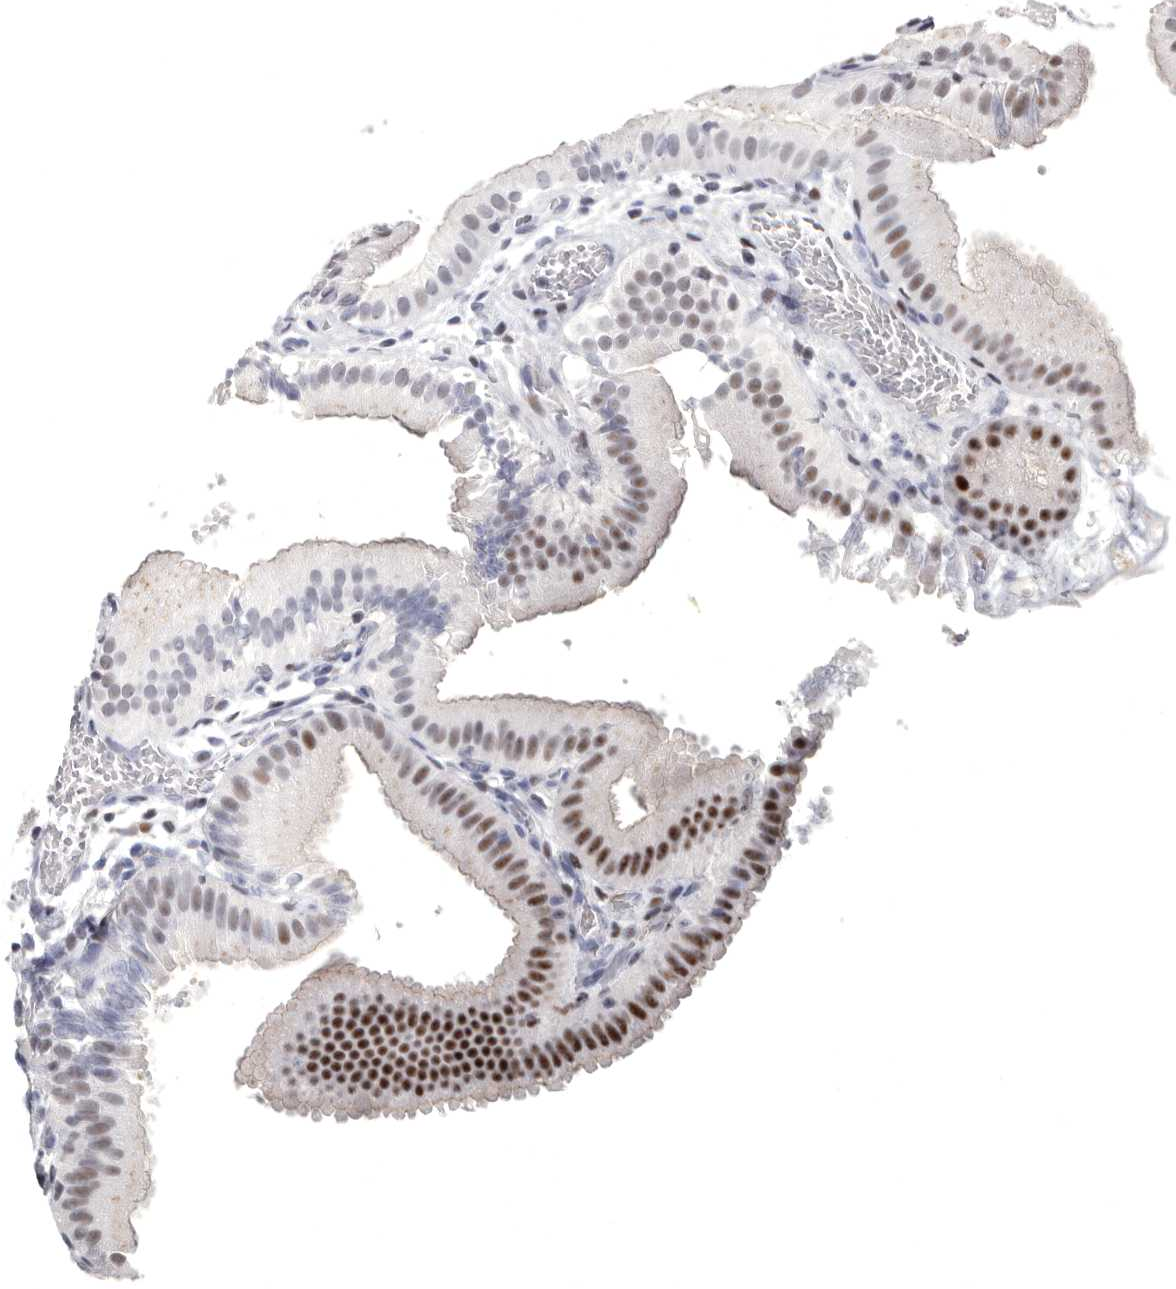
{"staining": {"intensity": "strong", "quantity": "25%-75%", "location": "nuclear"}, "tissue": "gallbladder", "cell_type": "Glandular cells", "image_type": "normal", "snomed": [{"axis": "morphology", "description": "Normal tissue, NOS"}, {"axis": "topography", "description": "Gallbladder"}], "caption": "Immunohistochemistry photomicrograph of unremarkable gallbladder: gallbladder stained using immunohistochemistry demonstrates high levels of strong protein expression localized specifically in the nuclear of glandular cells, appearing as a nuclear brown color.", "gene": "WRAP73", "patient": {"sex": "female", "age": 30}}